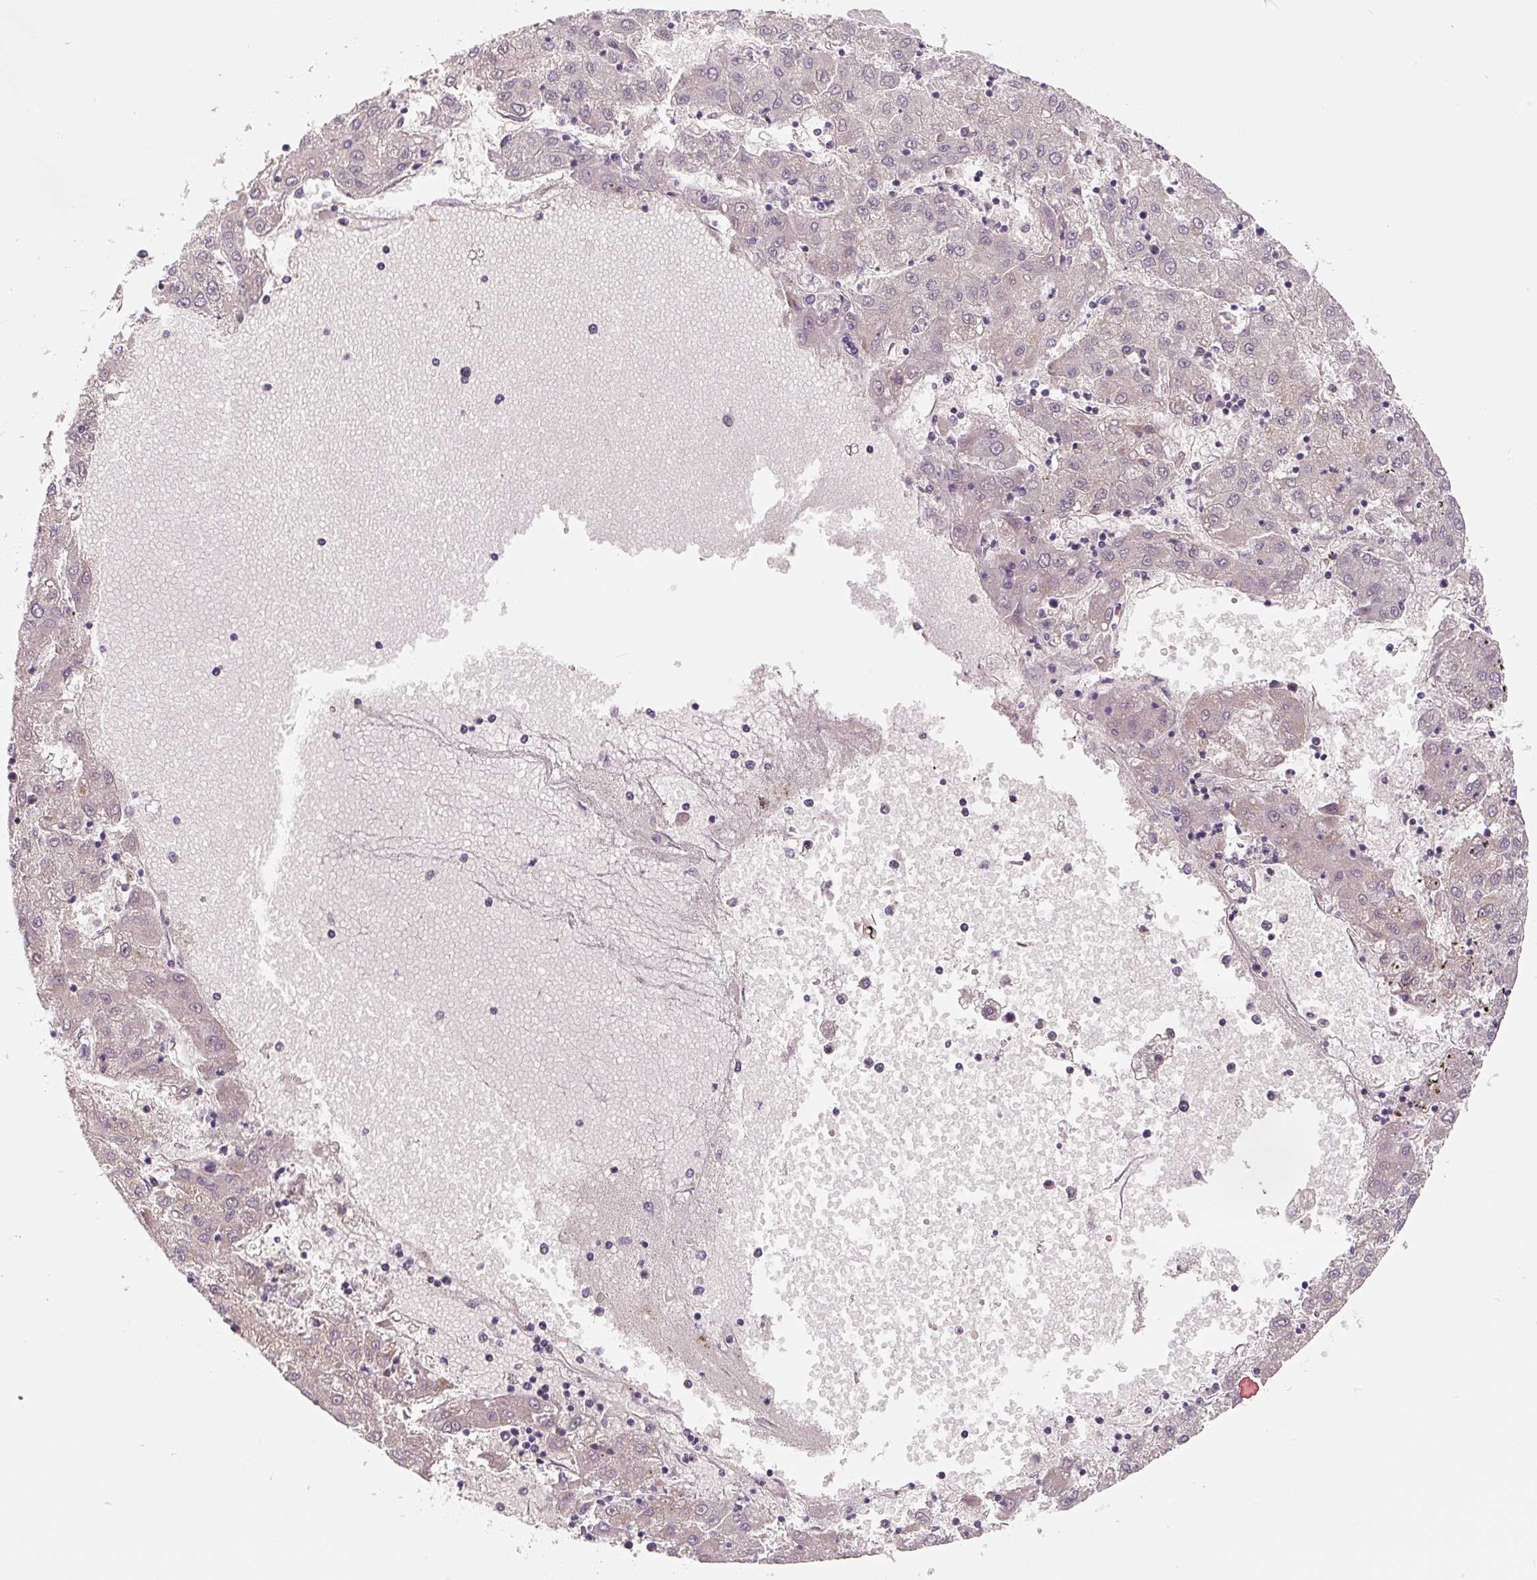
{"staining": {"intensity": "negative", "quantity": "none", "location": "none"}, "tissue": "liver cancer", "cell_type": "Tumor cells", "image_type": "cancer", "snomed": [{"axis": "morphology", "description": "Carcinoma, Hepatocellular, NOS"}, {"axis": "topography", "description": "Liver"}], "caption": "Tumor cells are negative for protein expression in human hepatocellular carcinoma (liver).", "gene": "PWWP3B", "patient": {"sex": "male", "age": 72}}